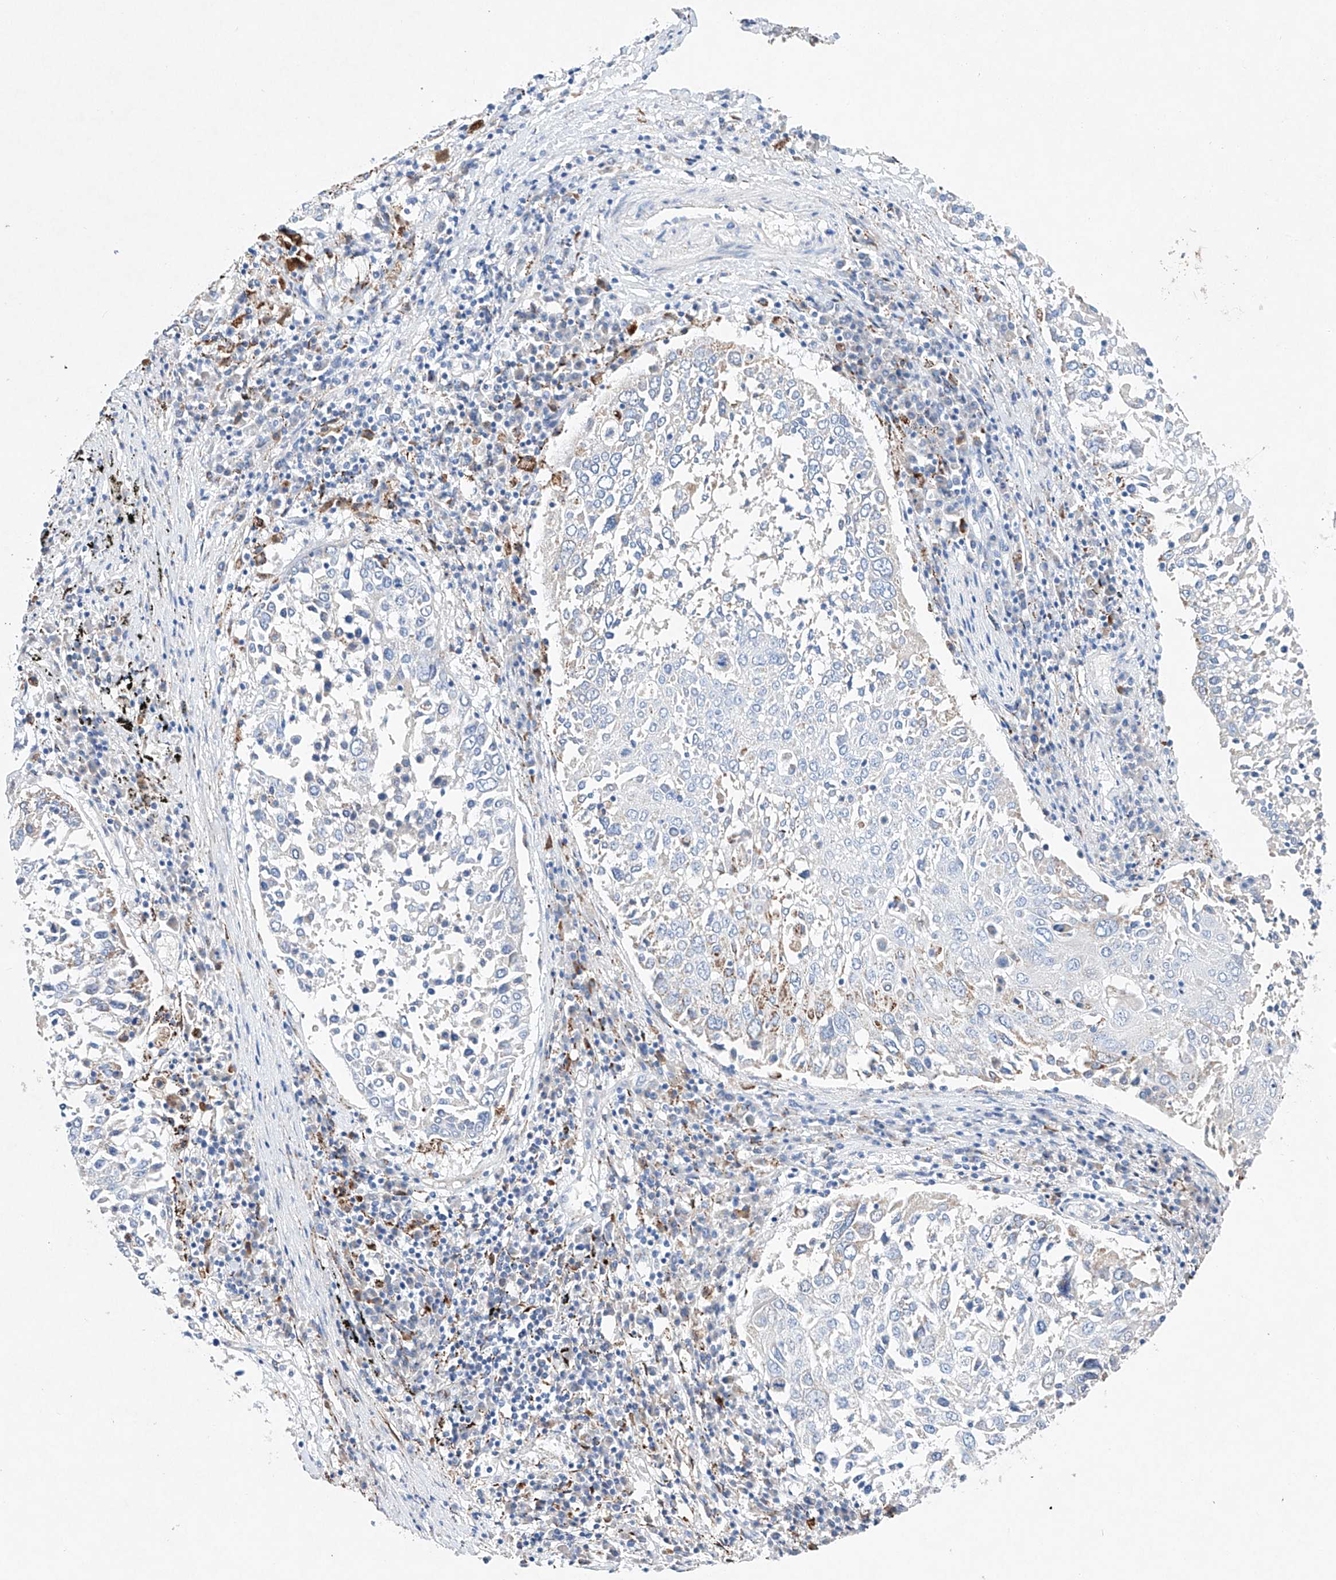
{"staining": {"intensity": "weak", "quantity": "<25%", "location": "cytoplasmic/membranous"}, "tissue": "lung cancer", "cell_type": "Tumor cells", "image_type": "cancer", "snomed": [{"axis": "morphology", "description": "Squamous cell carcinoma, NOS"}, {"axis": "topography", "description": "Lung"}], "caption": "Image shows no significant protein expression in tumor cells of lung squamous cell carcinoma.", "gene": "NRROS", "patient": {"sex": "male", "age": 65}}